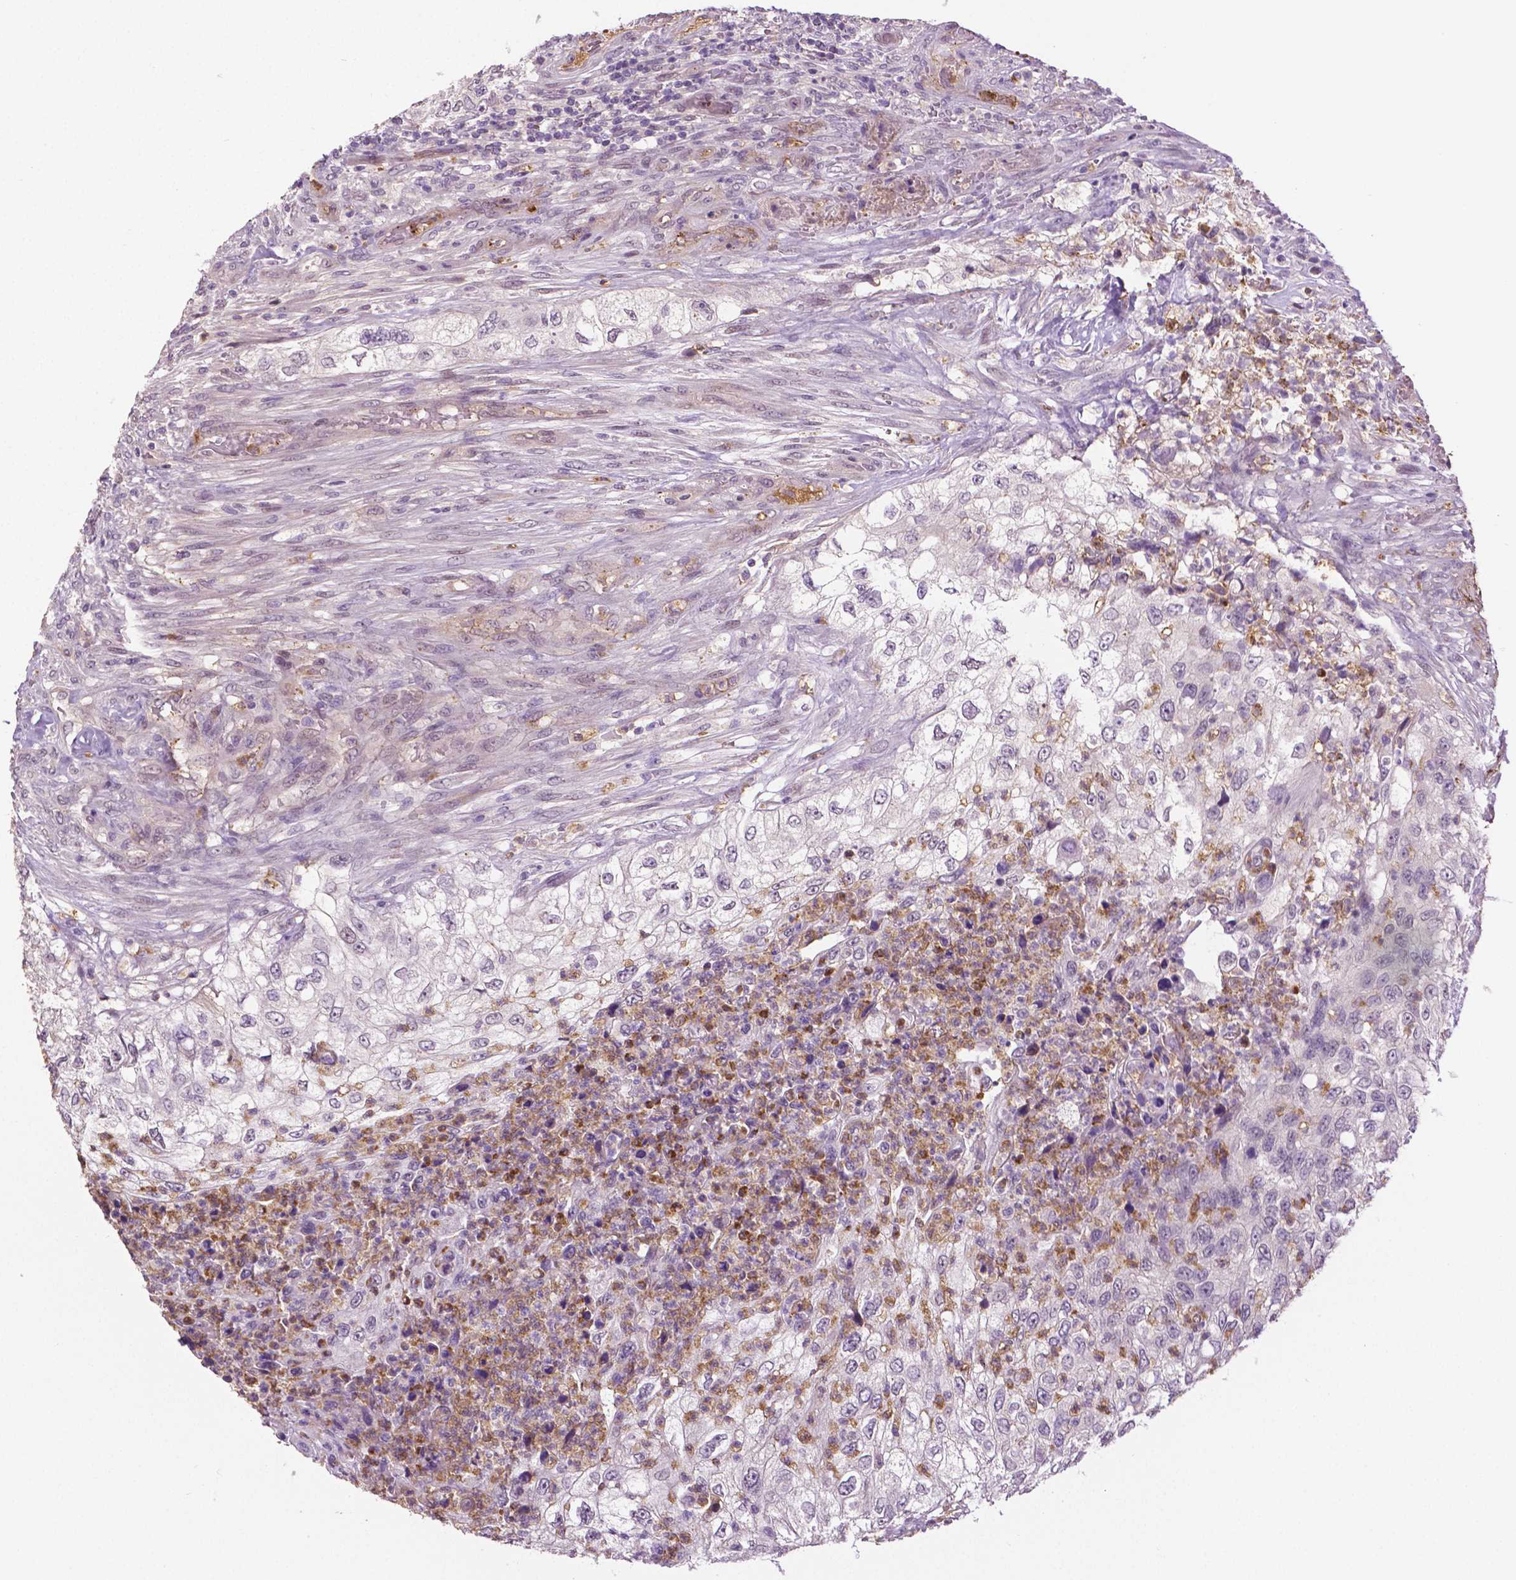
{"staining": {"intensity": "negative", "quantity": "none", "location": "none"}, "tissue": "urothelial cancer", "cell_type": "Tumor cells", "image_type": "cancer", "snomed": [{"axis": "morphology", "description": "Urothelial carcinoma, High grade"}, {"axis": "topography", "description": "Urinary bladder"}], "caption": "High magnification brightfield microscopy of high-grade urothelial carcinoma stained with DAB (3,3'-diaminobenzidine) (brown) and counterstained with hematoxylin (blue): tumor cells show no significant positivity.", "gene": "PTPN5", "patient": {"sex": "female", "age": 60}}